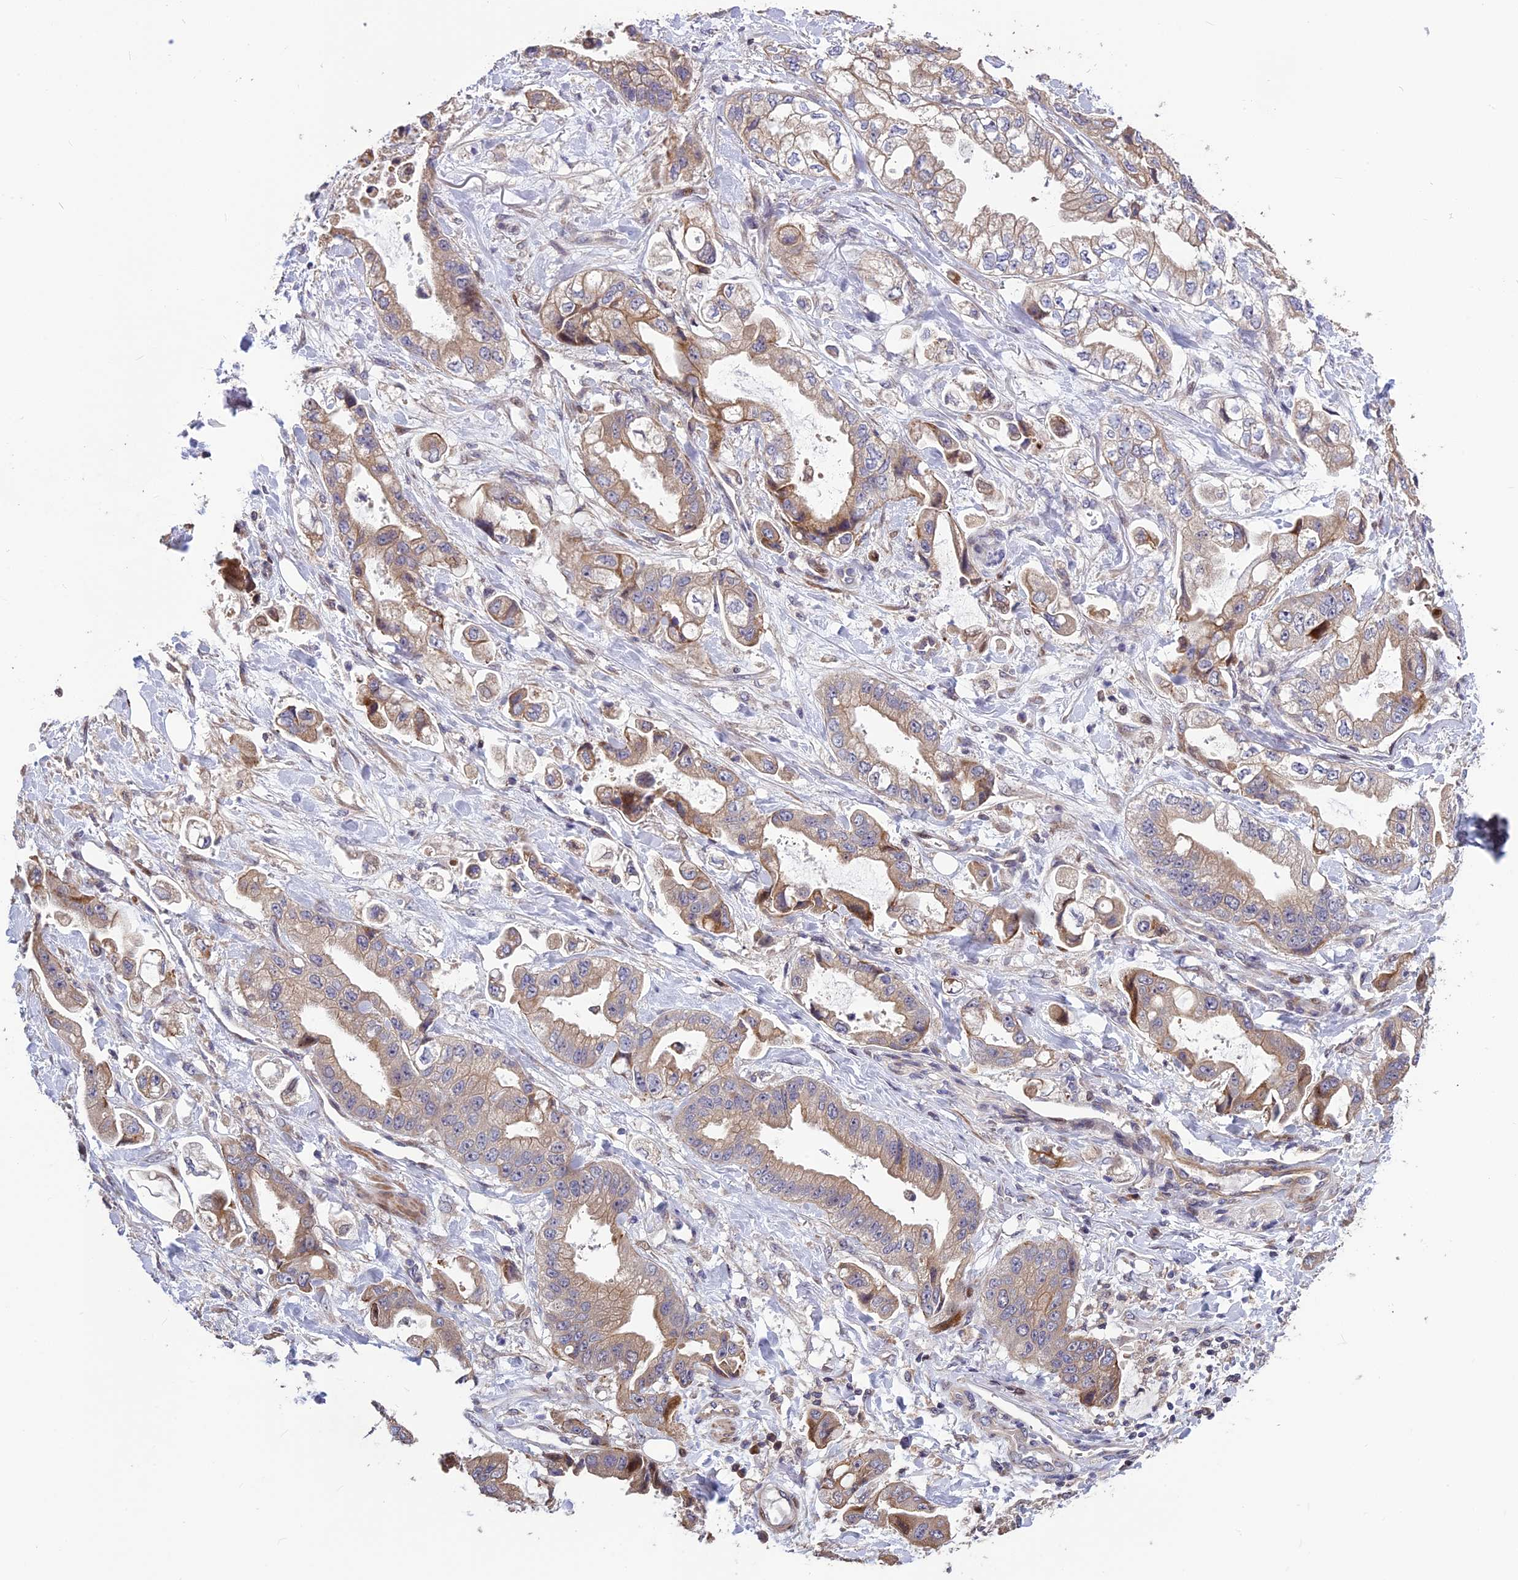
{"staining": {"intensity": "moderate", "quantity": ">75%", "location": "cytoplasmic/membranous"}, "tissue": "stomach cancer", "cell_type": "Tumor cells", "image_type": "cancer", "snomed": [{"axis": "morphology", "description": "Adenocarcinoma, NOS"}, {"axis": "topography", "description": "Stomach"}], "caption": "About >75% of tumor cells in stomach cancer reveal moderate cytoplasmic/membranous protein expression as visualized by brown immunohistochemical staining.", "gene": "SPG21", "patient": {"sex": "male", "age": 62}}